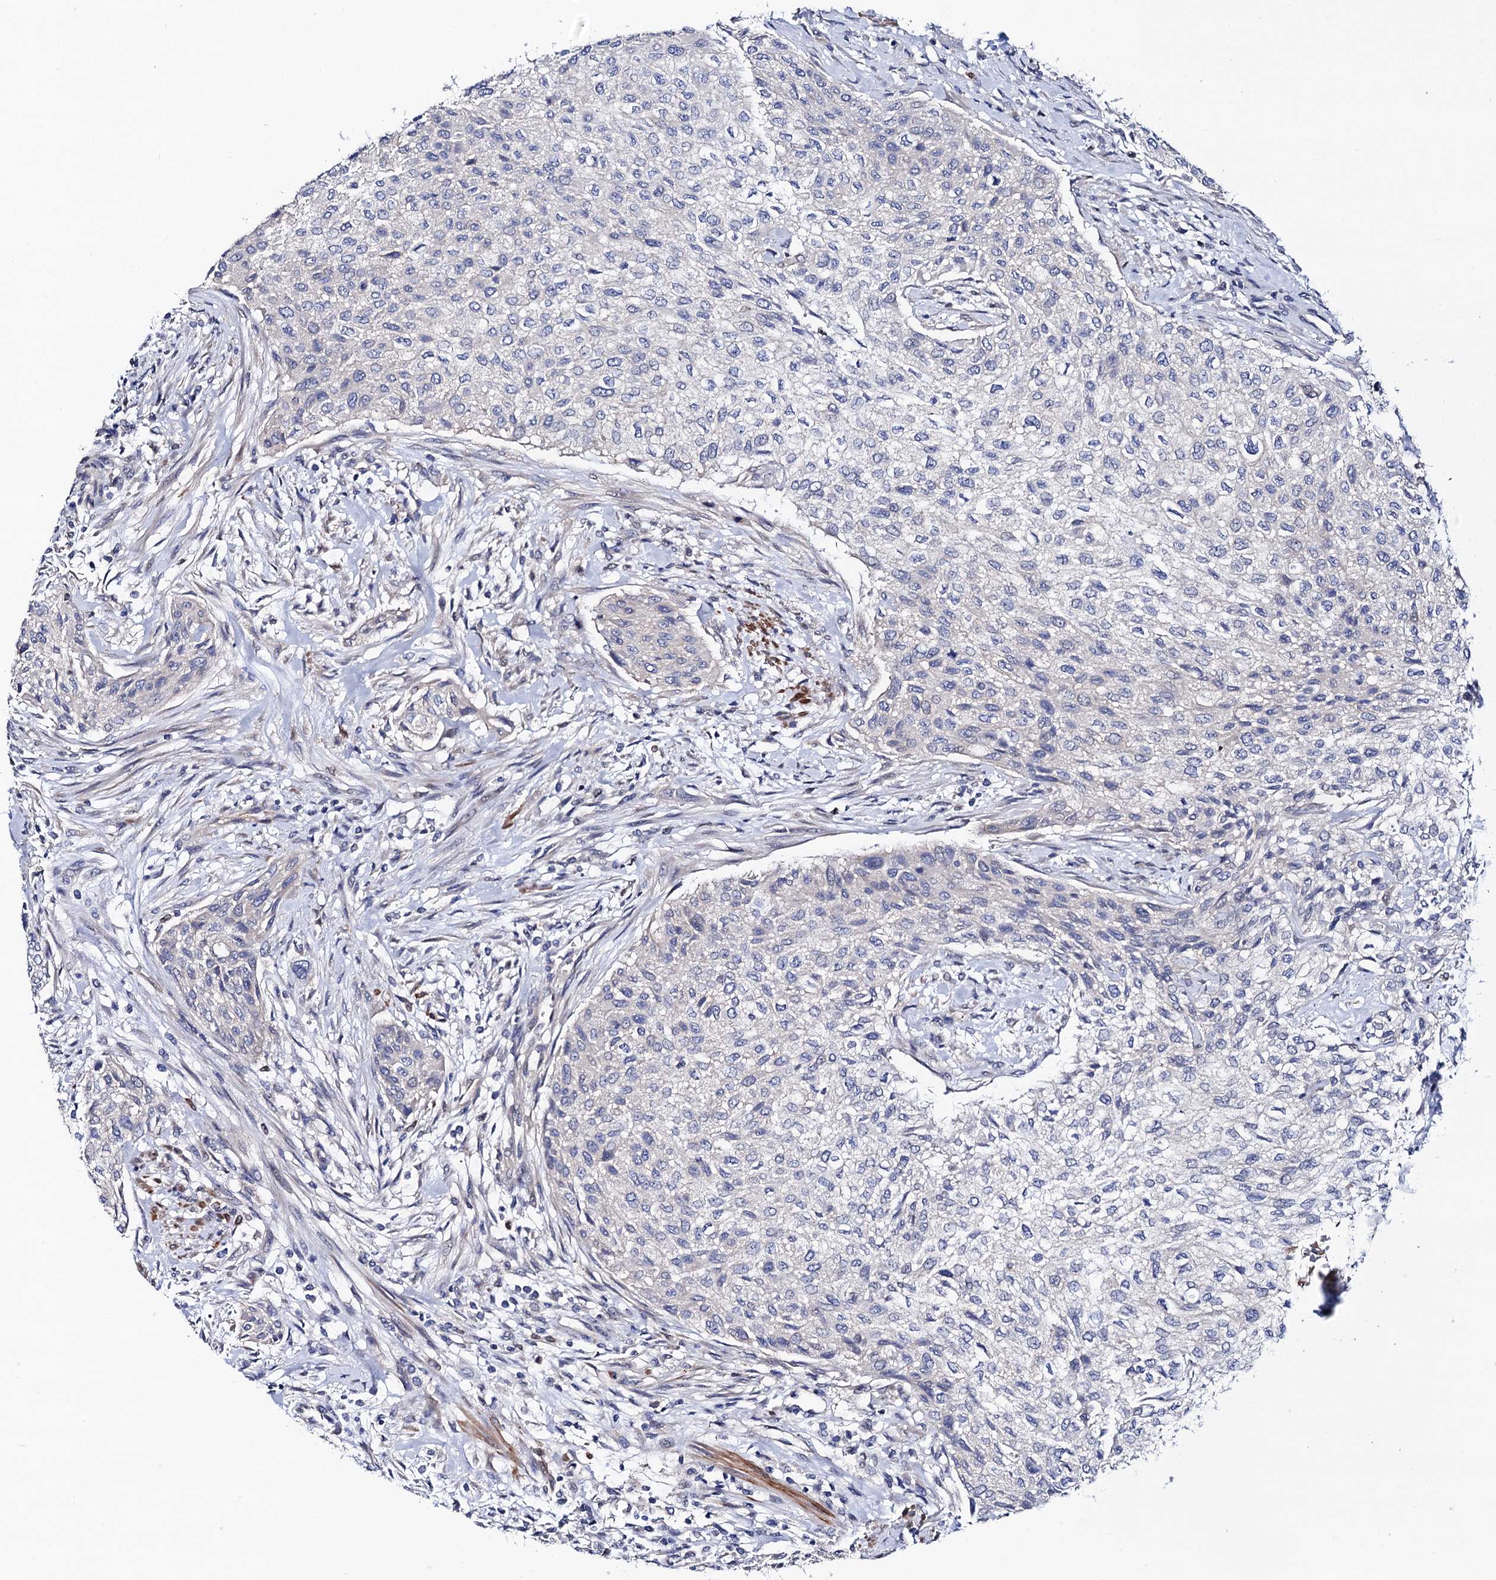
{"staining": {"intensity": "negative", "quantity": "none", "location": "none"}, "tissue": "urothelial cancer", "cell_type": "Tumor cells", "image_type": "cancer", "snomed": [{"axis": "morphology", "description": "Normal tissue, NOS"}, {"axis": "morphology", "description": "Urothelial carcinoma, NOS"}, {"axis": "topography", "description": "Urinary bladder"}, {"axis": "topography", "description": "Peripheral nerve tissue"}], "caption": "Tumor cells are negative for protein expression in human transitional cell carcinoma.", "gene": "ZDHHC18", "patient": {"sex": "male", "age": 35}}